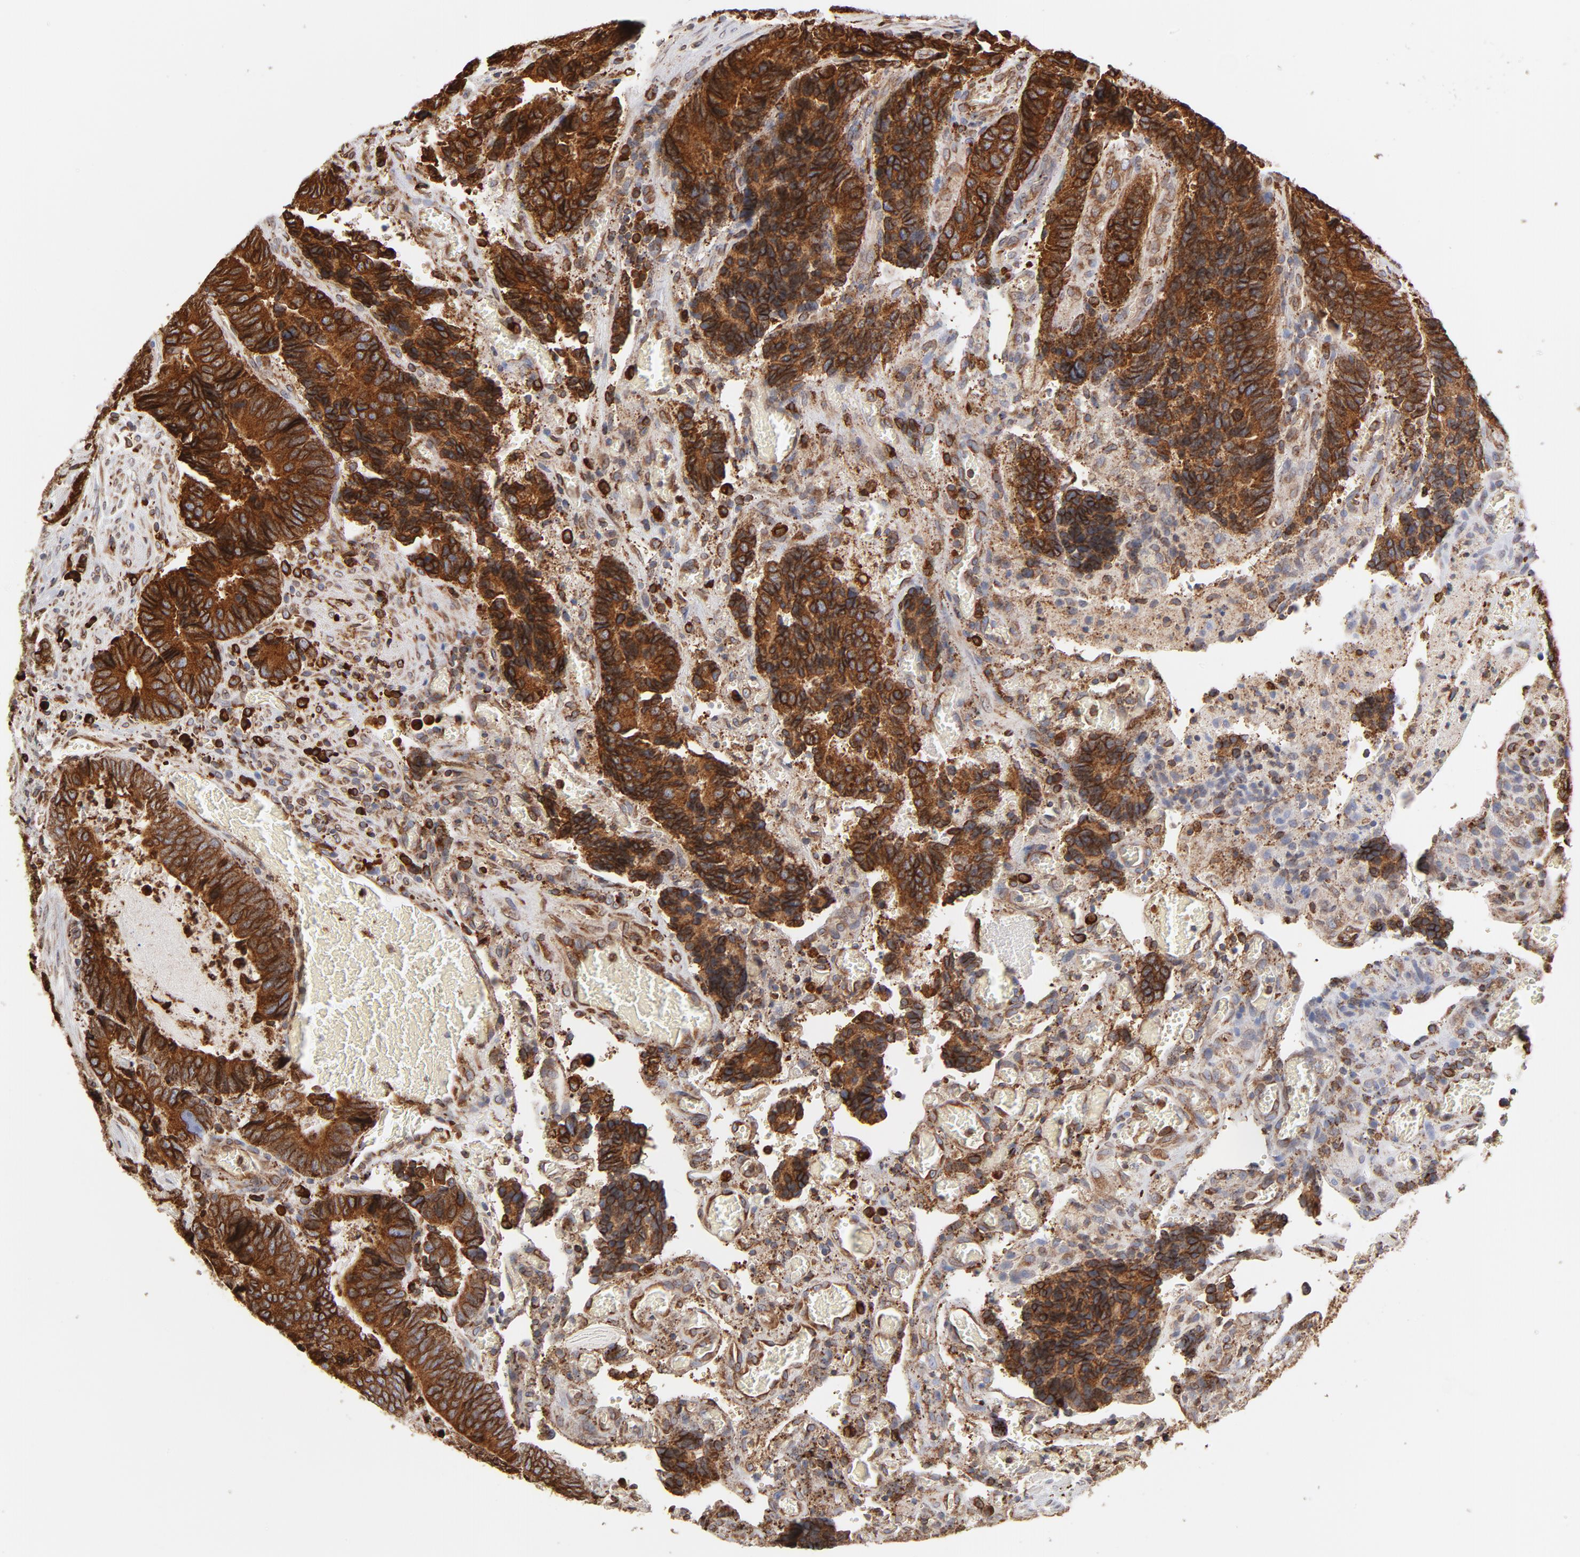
{"staining": {"intensity": "strong", "quantity": ">75%", "location": "cytoplasmic/membranous"}, "tissue": "colorectal cancer", "cell_type": "Tumor cells", "image_type": "cancer", "snomed": [{"axis": "morphology", "description": "Adenocarcinoma, NOS"}, {"axis": "topography", "description": "Colon"}], "caption": "A high-resolution histopathology image shows immunohistochemistry staining of colorectal adenocarcinoma, which demonstrates strong cytoplasmic/membranous staining in approximately >75% of tumor cells.", "gene": "CANX", "patient": {"sex": "male", "age": 72}}